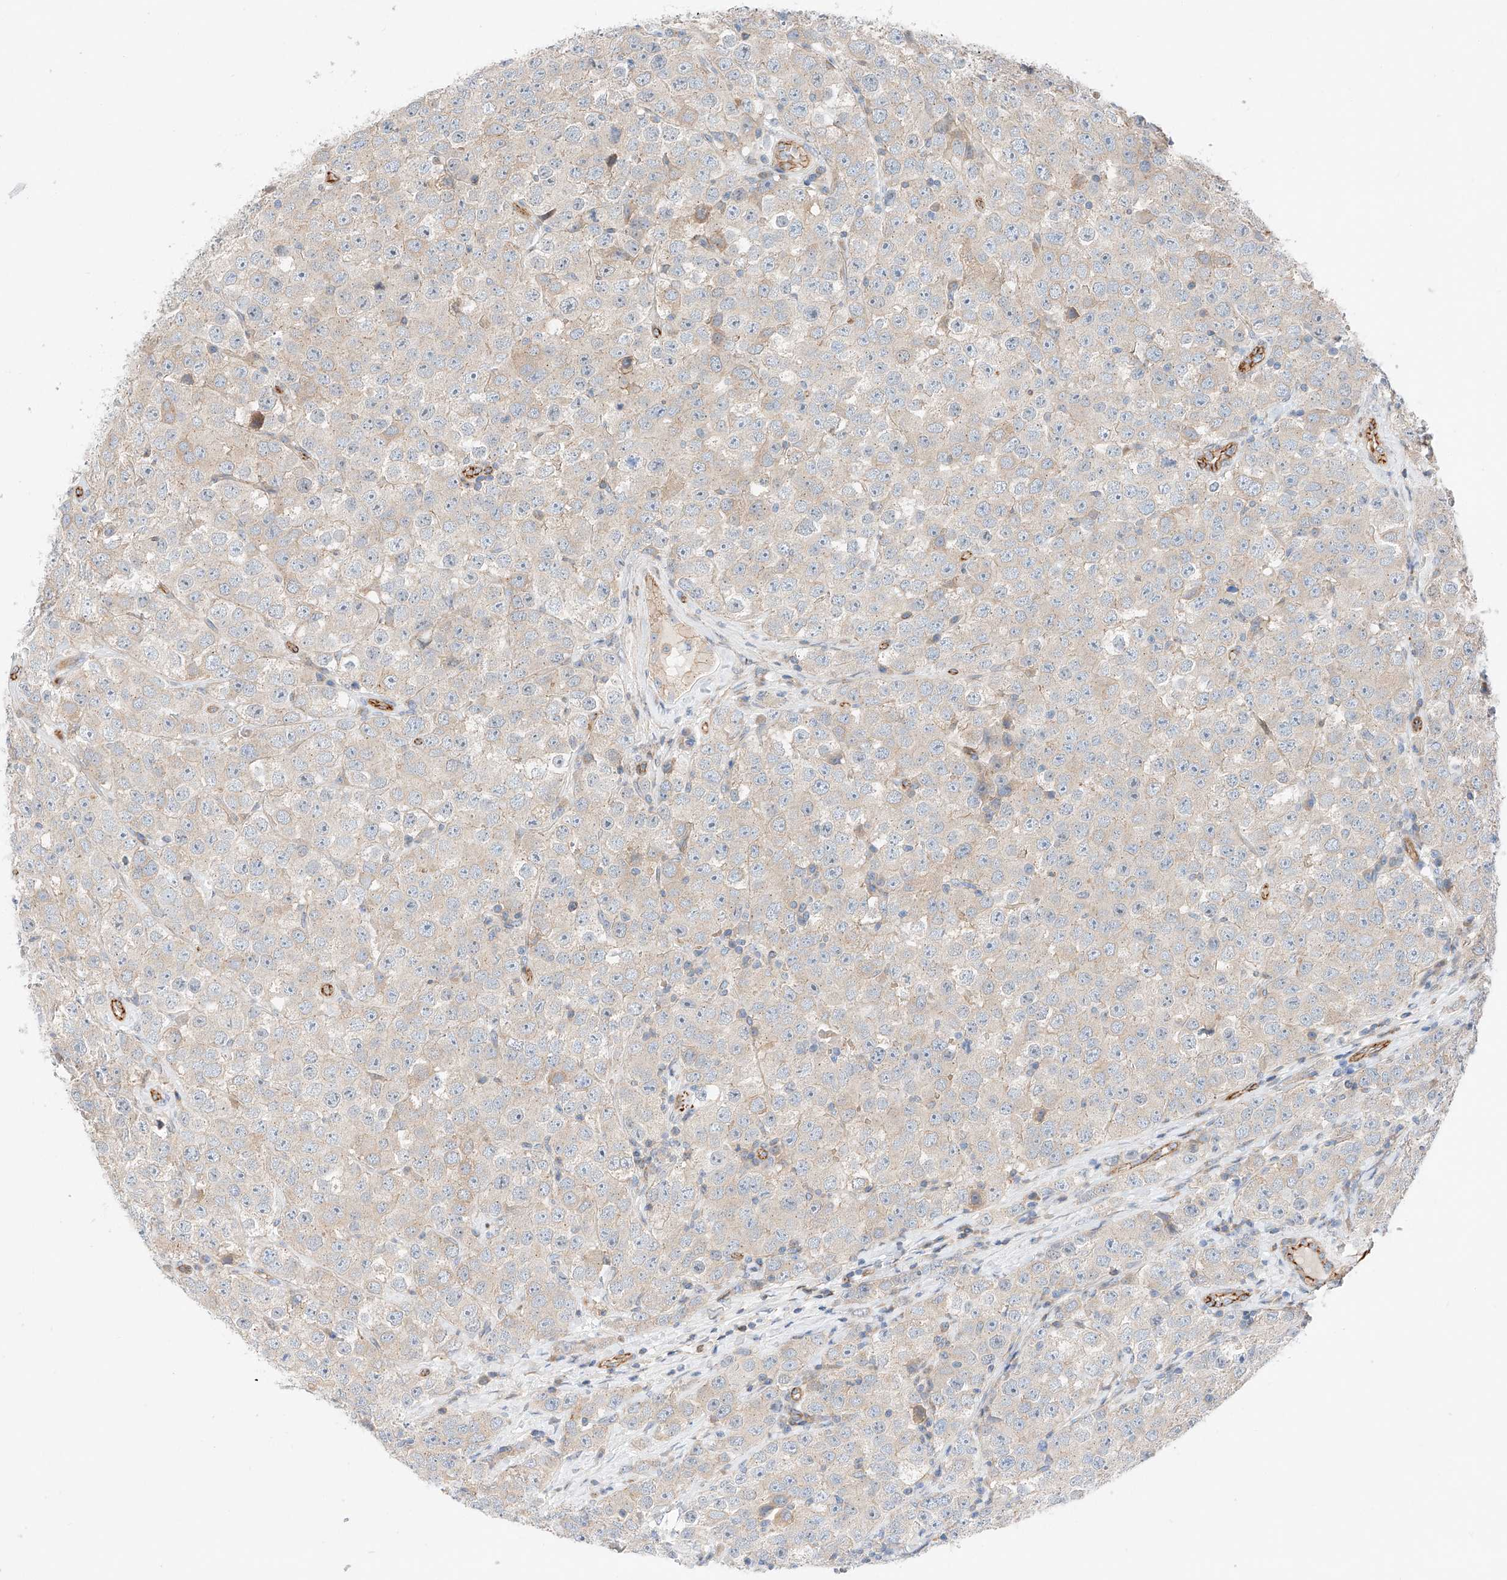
{"staining": {"intensity": "weak", "quantity": "<25%", "location": "cytoplasmic/membranous"}, "tissue": "testis cancer", "cell_type": "Tumor cells", "image_type": "cancer", "snomed": [{"axis": "morphology", "description": "Seminoma, NOS"}, {"axis": "topography", "description": "Testis"}], "caption": "An image of seminoma (testis) stained for a protein reveals no brown staining in tumor cells. (DAB immunohistochemistry (IHC) with hematoxylin counter stain).", "gene": "MINDY4", "patient": {"sex": "male", "age": 28}}